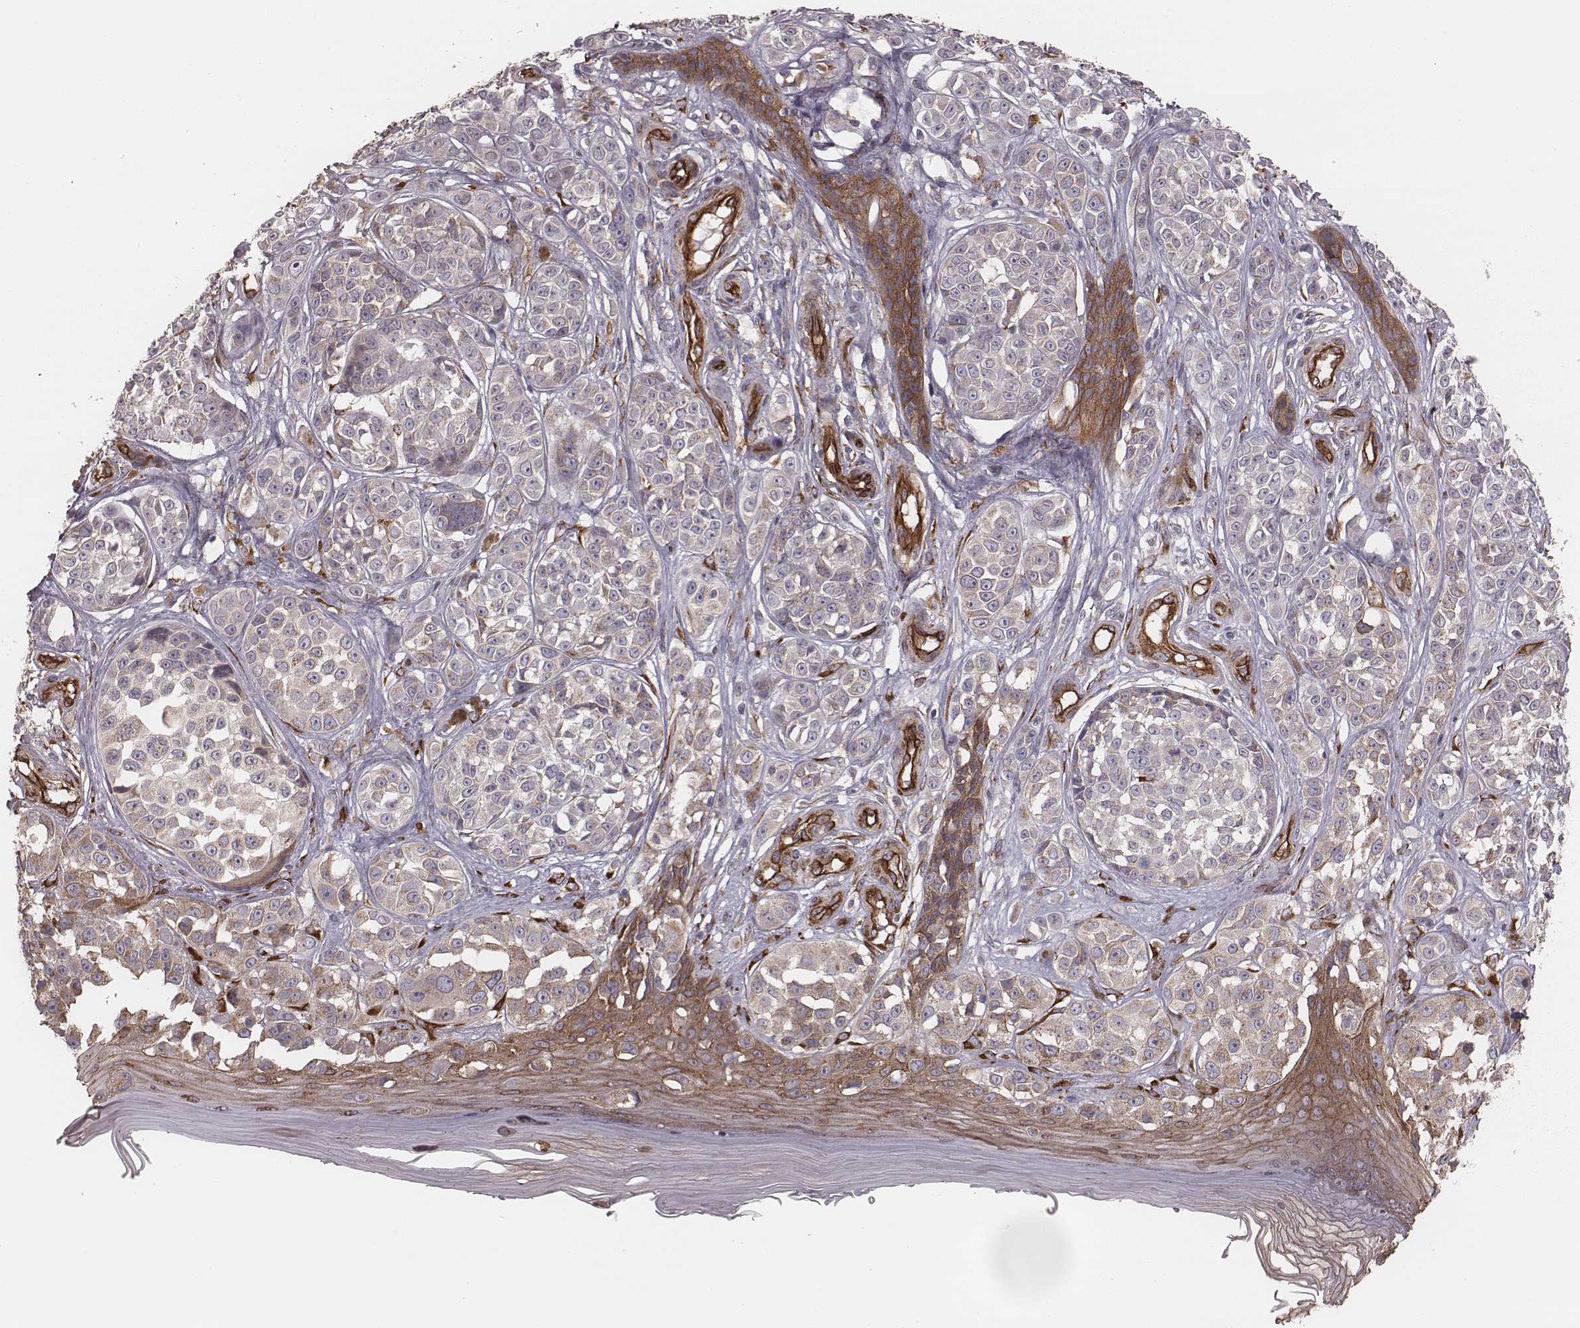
{"staining": {"intensity": "negative", "quantity": "none", "location": "none"}, "tissue": "melanoma", "cell_type": "Tumor cells", "image_type": "cancer", "snomed": [{"axis": "morphology", "description": "Malignant melanoma, NOS"}, {"axis": "topography", "description": "Skin"}], "caption": "The immunohistochemistry (IHC) micrograph has no significant expression in tumor cells of malignant melanoma tissue.", "gene": "PALMD", "patient": {"sex": "female", "age": 90}}